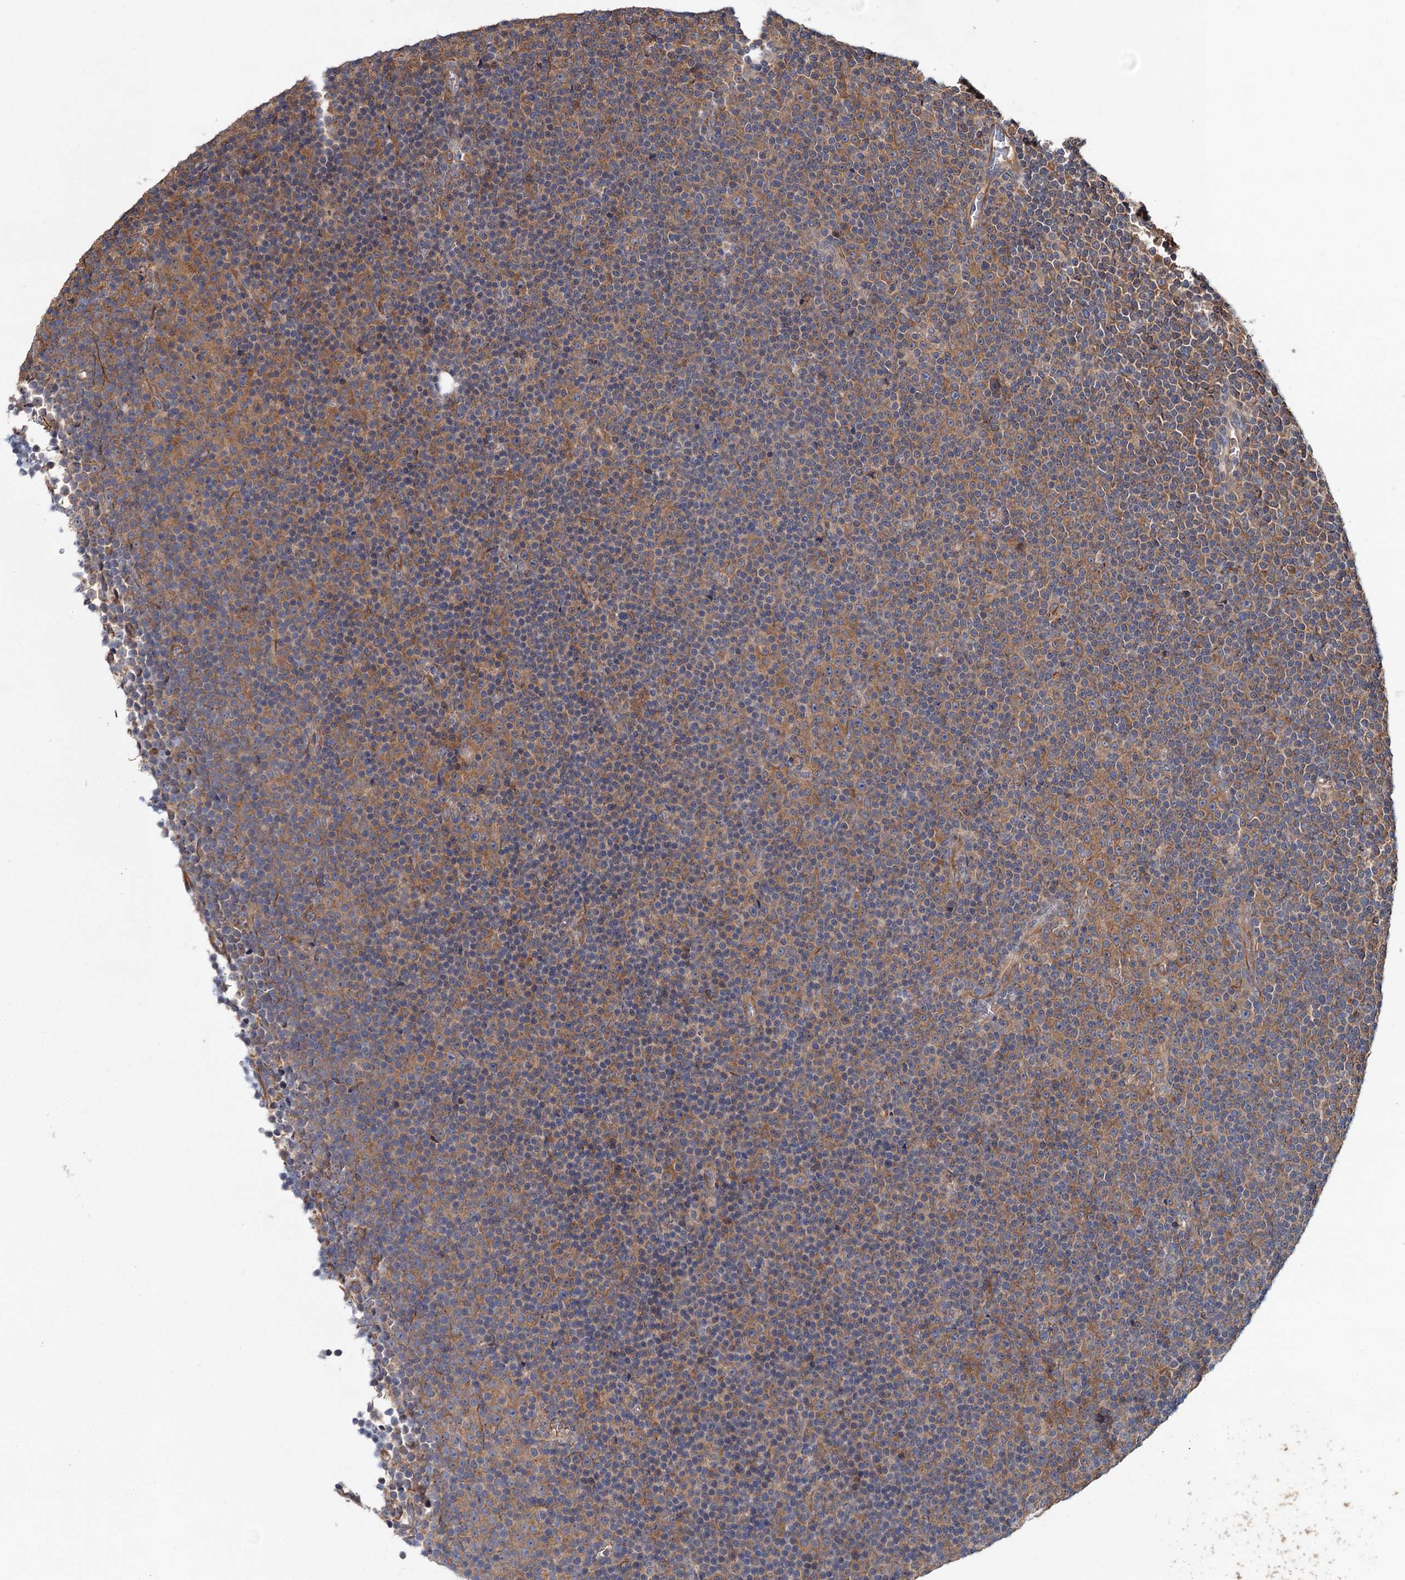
{"staining": {"intensity": "moderate", "quantity": ">75%", "location": "cytoplasmic/membranous"}, "tissue": "lymphoma", "cell_type": "Tumor cells", "image_type": "cancer", "snomed": [{"axis": "morphology", "description": "Malignant lymphoma, non-Hodgkin's type, Low grade"}, {"axis": "topography", "description": "Lymph node"}], "caption": "Immunohistochemical staining of human lymphoma exhibits medium levels of moderate cytoplasmic/membranous positivity in approximately >75% of tumor cells.", "gene": "MTRR", "patient": {"sex": "female", "age": 67}}